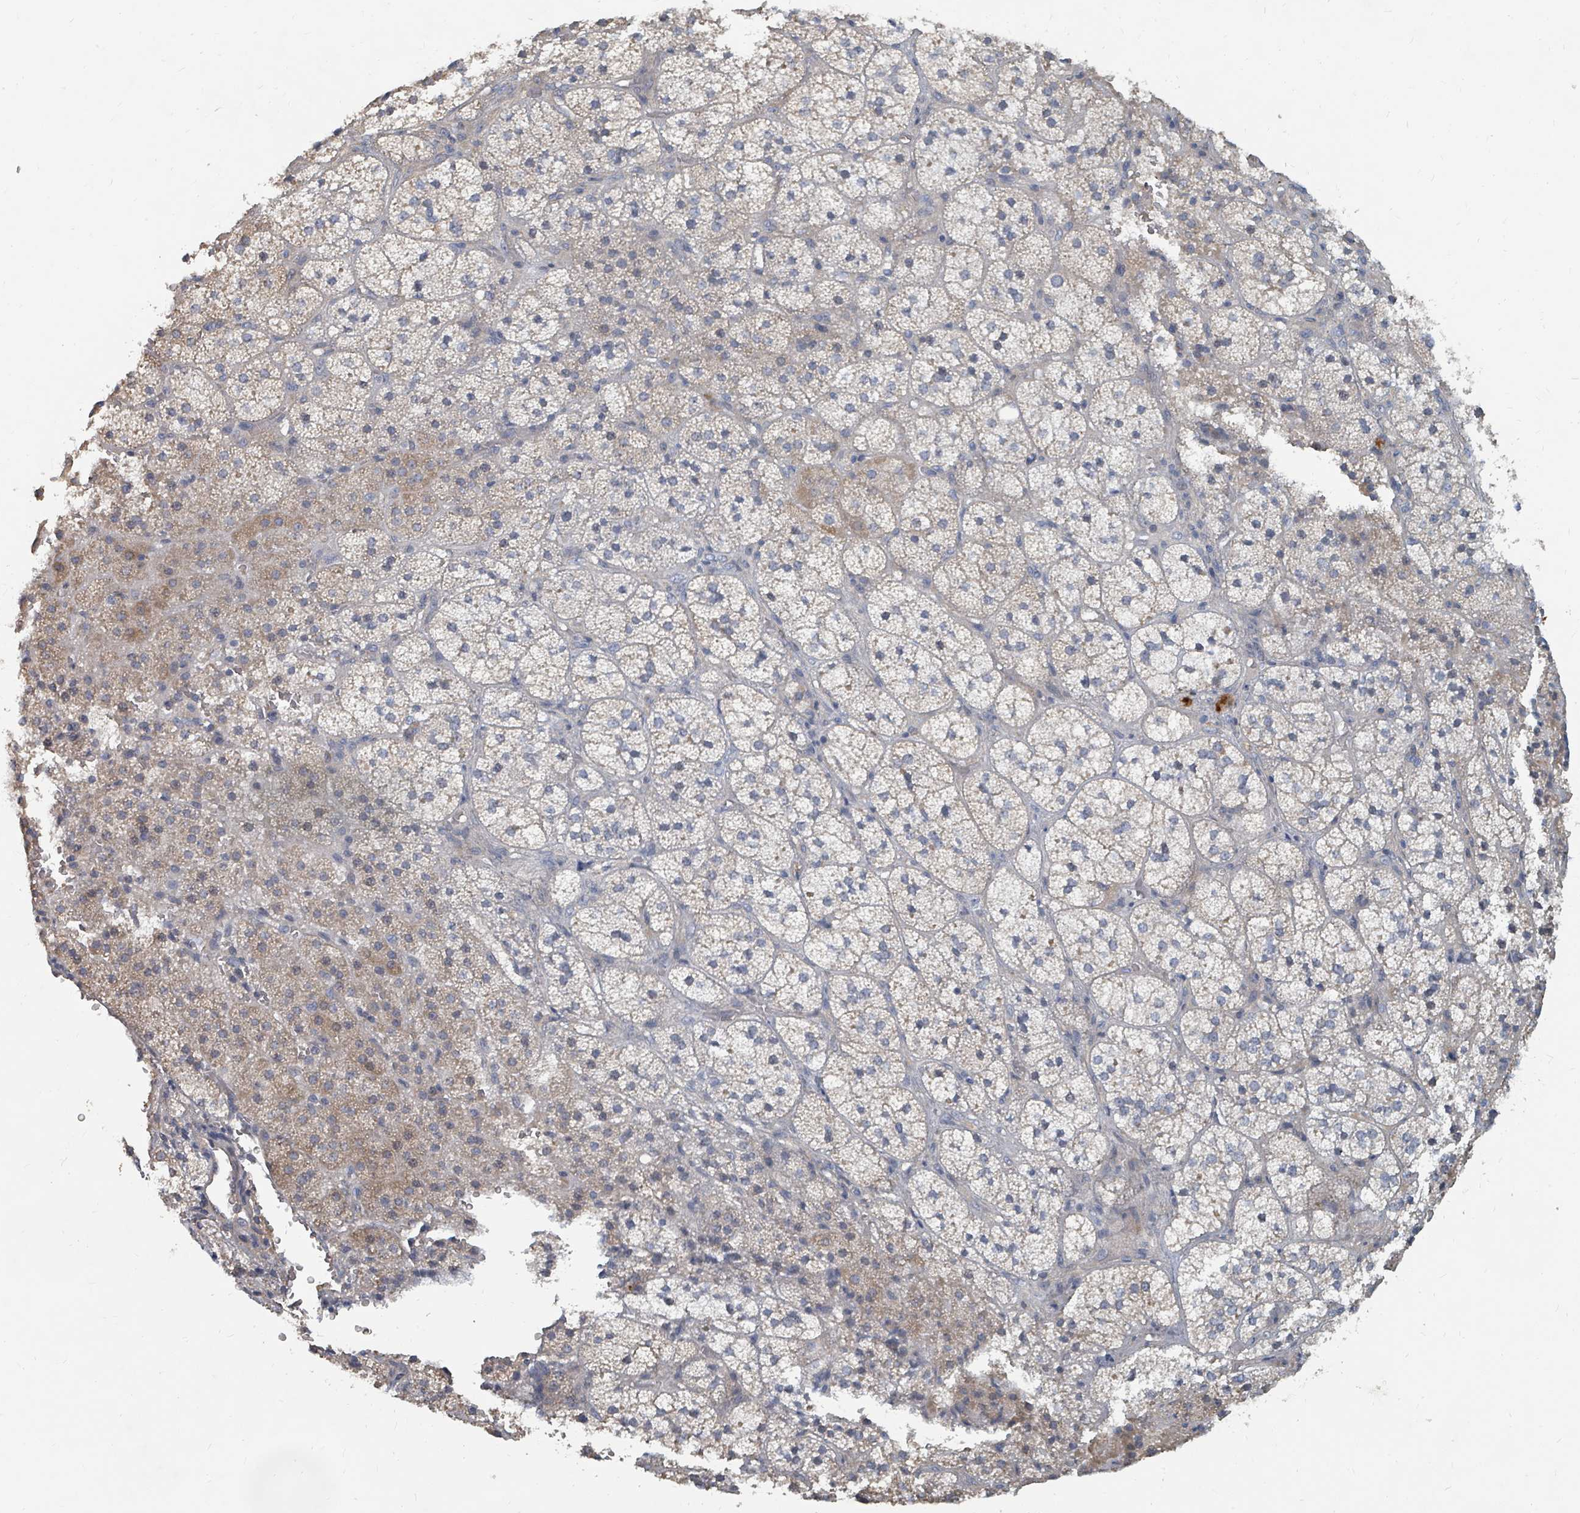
{"staining": {"intensity": "strong", "quantity": "25%-75%", "location": "cytoplasmic/membranous"}, "tissue": "adrenal gland", "cell_type": "Glandular cells", "image_type": "normal", "snomed": [{"axis": "morphology", "description": "Normal tissue, NOS"}, {"axis": "topography", "description": "Adrenal gland"}], "caption": "The histopathology image exhibits staining of normal adrenal gland, revealing strong cytoplasmic/membranous protein expression (brown color) within glandular cells. (DAB (3,3'-diaminobenzidine) = brown stain, brightfield microscopy at high magnification).", "gene": "ARGFX", "patient": {"sex": "female", "age": 44}}